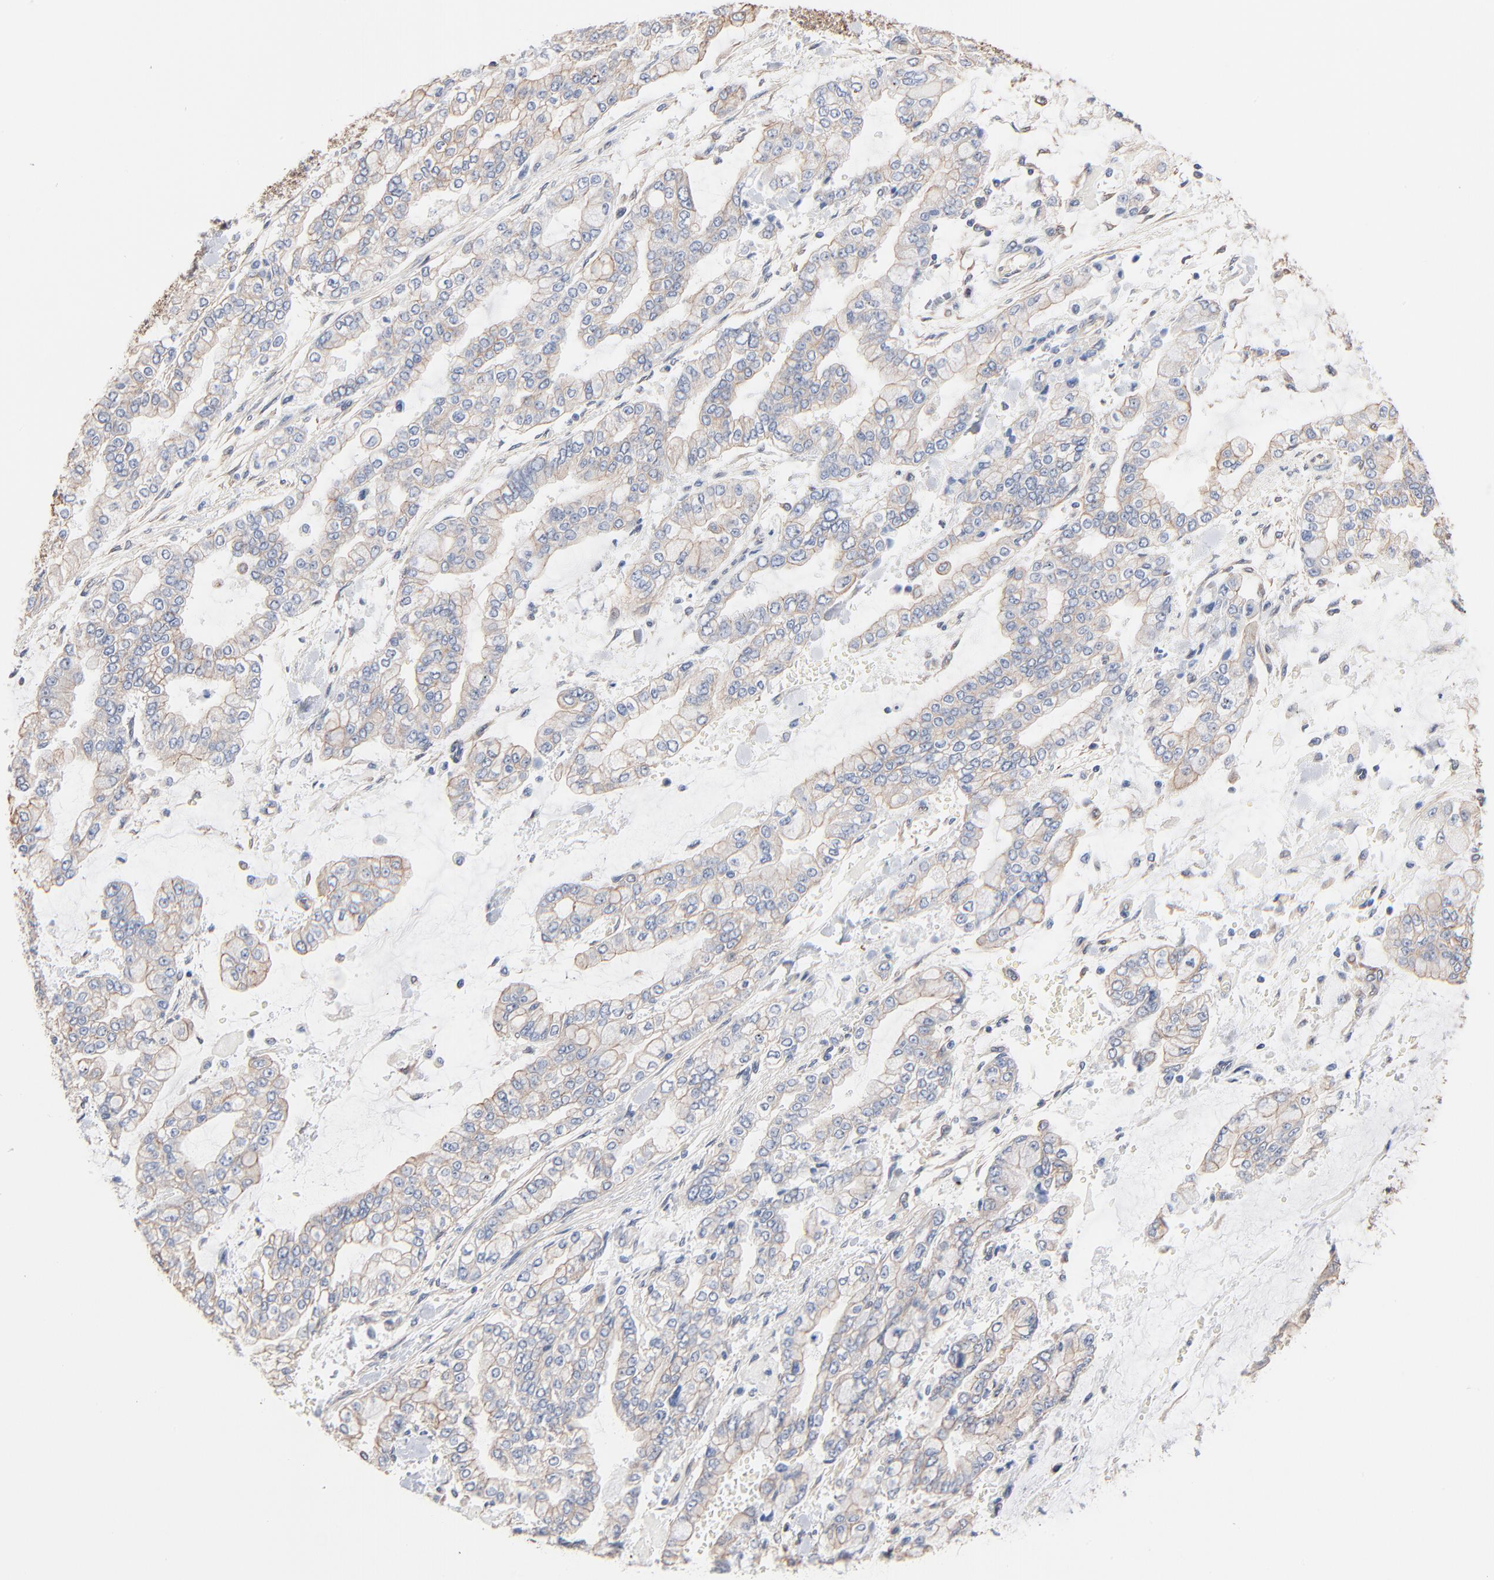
{"staining": {"intensity": "negative", "quantity": "none", "location": "none"}, "tissue": "stomach cancer", "cell_type": "Tumor cells", "image_type": "cancer", "snomed": [{"axis": "morphology", "description": "Normal tissue, NOS"}, {"axis": "morphology", "description": "Adenocarcinoma, NOS"}, {"axis": "topography", "description": "Stomach, upper"}, {"axis": "topography", "description": "Stomach"}], "caption": "Photomicrograph shows no significant protein staining in tumor cells of adenocarcinoma (stomach).", "gene": "ABCD4", "patient": {"sex": "male", "age": 76}}